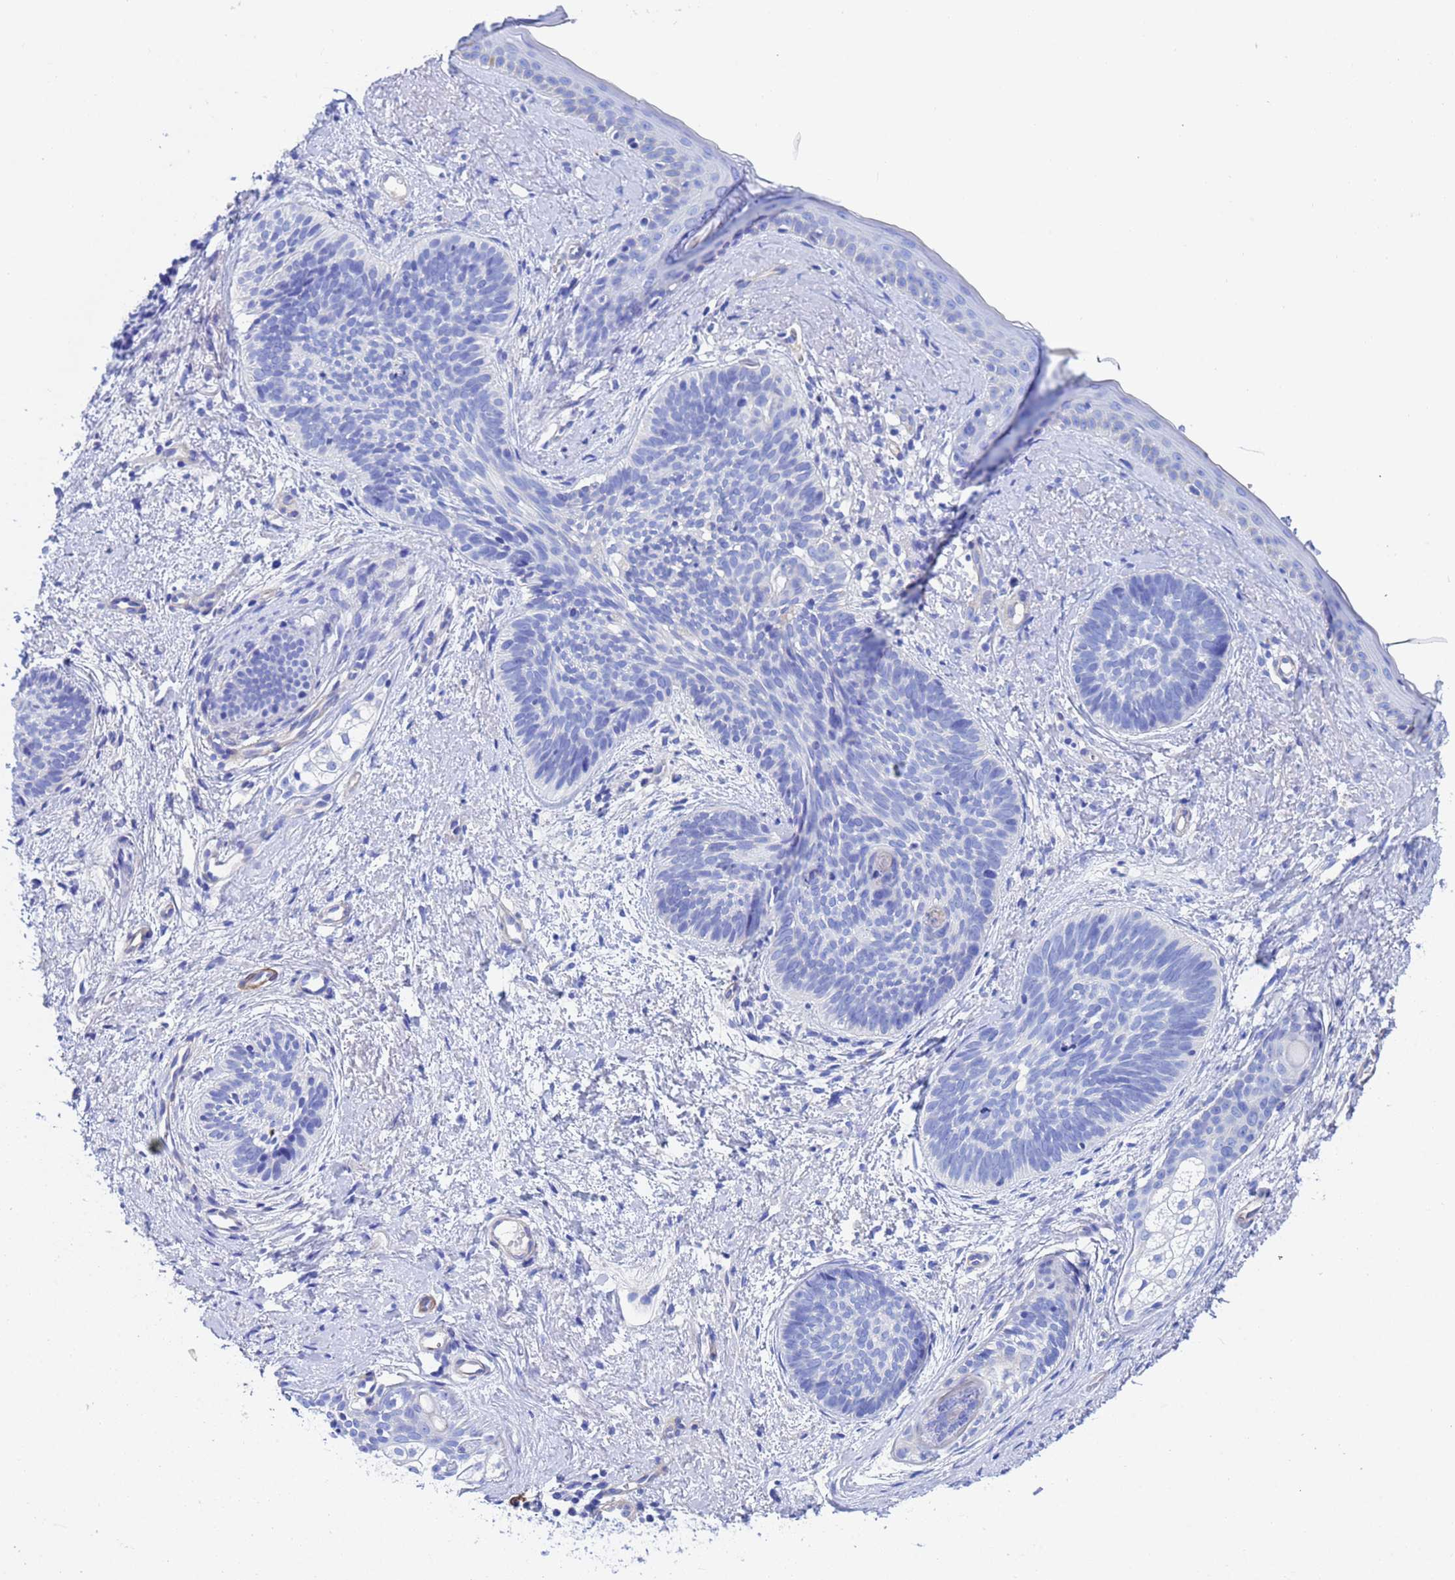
{"staining": {"intensity": "negative", "quantity": "none", "location": "none"}, "tissue": "skin cancer", "cell_type": "Tumor cells", "image_type": "cancer", "snomed": [{"axis": "morphology", "description": "Basal cell carcinoma"}, {"axis": "topography", "description": "Skin"}], "caption": "Histopathology image shows no protein staining in tumor cells of skin basal cell carcinoma tissue.", "gene": "CST4", "patient": {"sex": "female", "age": 81}}